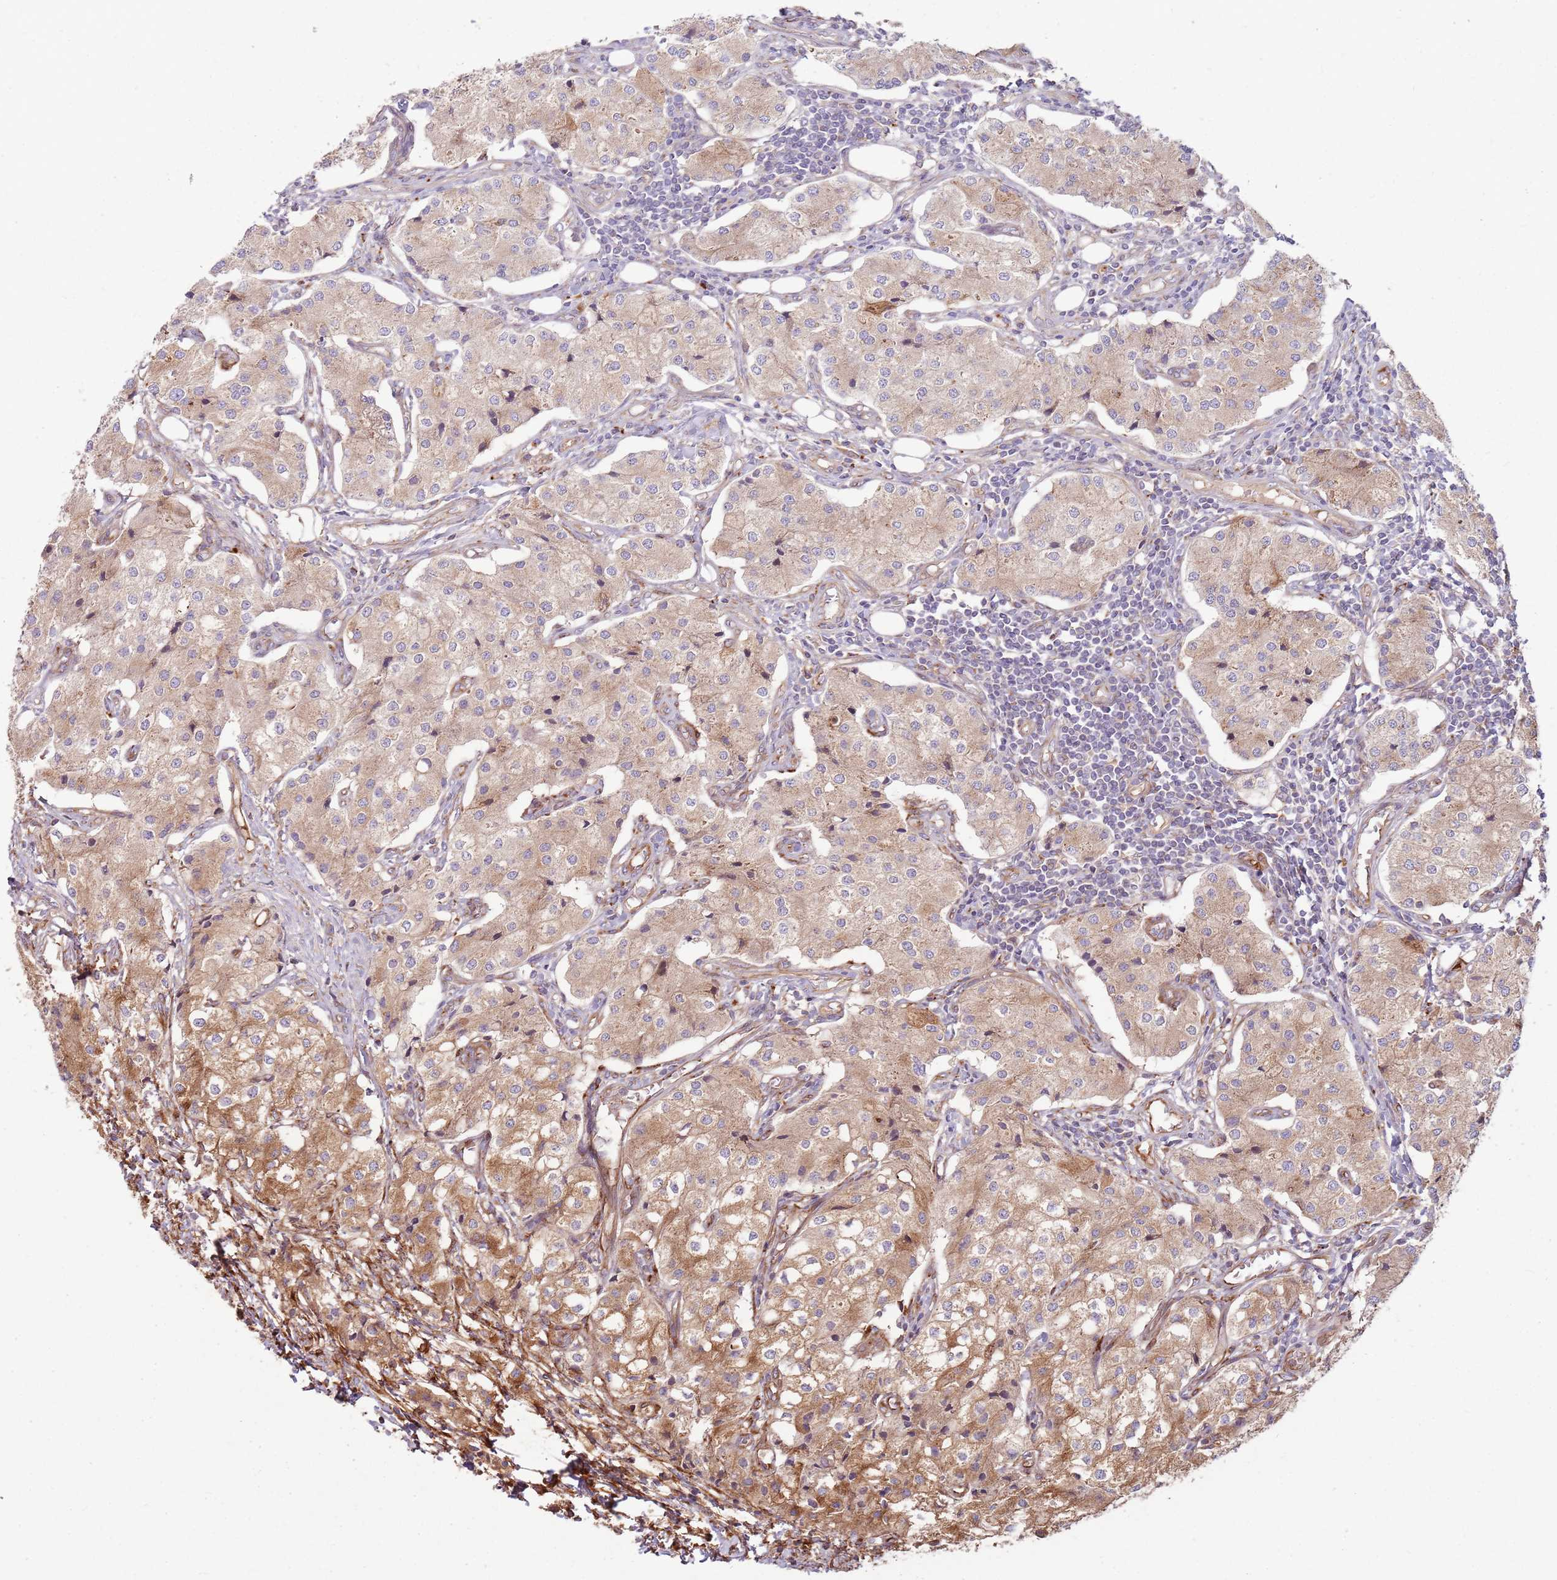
{"staining": {"intensity": "moderate", "quantity": ">75%", "location": "cytoplasmic/membranous"}, "tissue": "carcinoid", "cell_type": "Tumor cells", "image_type": "cancer", "snomed": [{"axis": "morphology", "description": "Carcinoid, malignant, NOS"}, {"axis": "topography", "description": "Colon"}], "caption": "About >75% of tumor cells in carcinoid exhibit moderate cytoplasmic/membranous protein positivity as visualized by brown immunohistochemical staining.", "gene": "EMC1", "patient": {"sex": "female", "age": 52}}